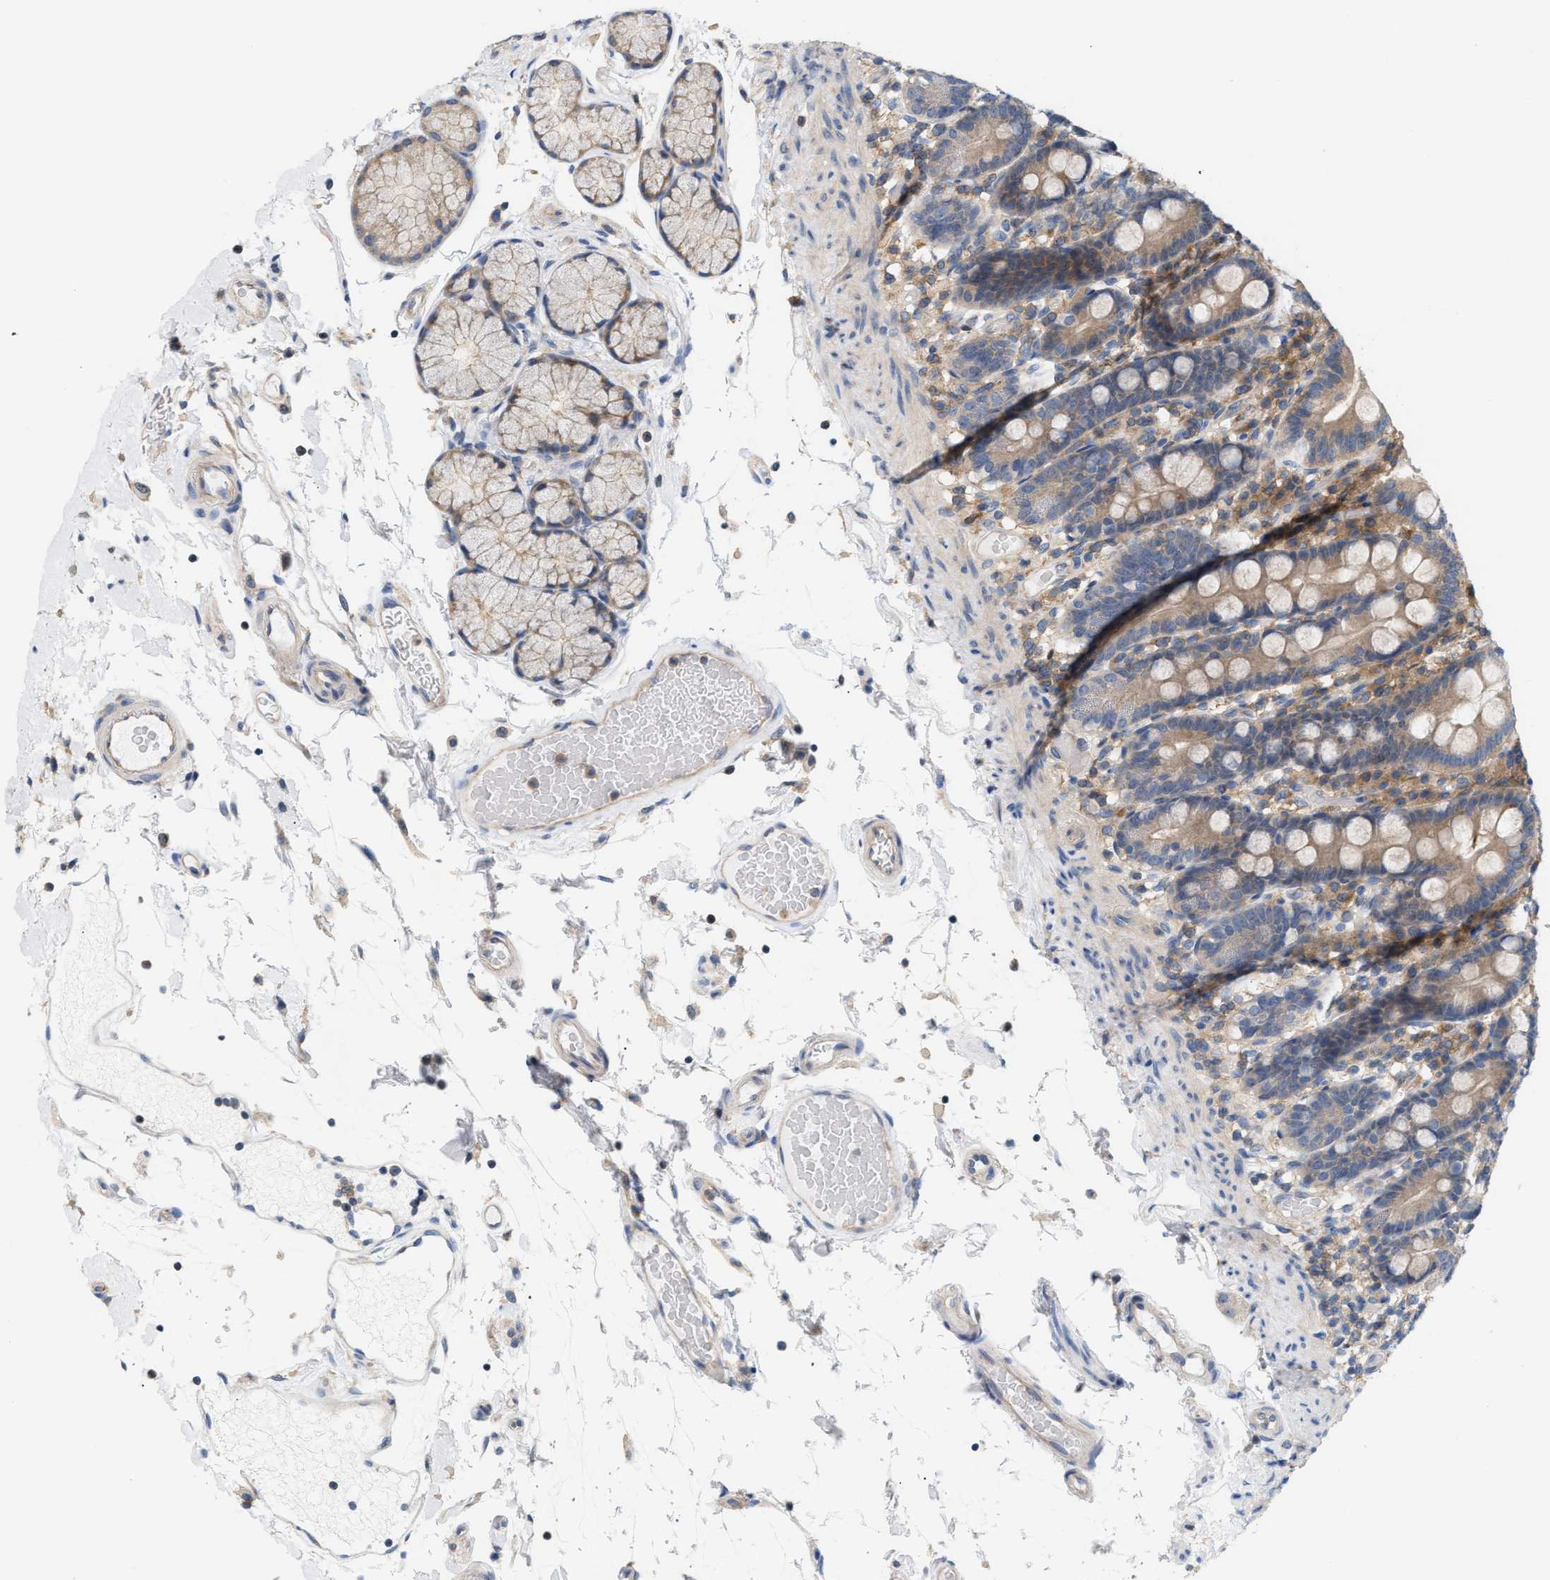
{"staining": {"intensity": "moderate", "quantity": ">75%", "location": "cytoplasmic/membranous"}, "tissue": "duodenum", "cell_type": "Glandular cells", "image_type": "normal", "snomed": [{"axis": "morphology", "description": "Normal tissue, NOS"}, {"axis": "topography", "description": "Small intestine, NOS"}], "caption": "IHC (DAB (3,3'-diaminobenzidine)) staining of unremarkable human duodenum reveals moderate cytoplasmic/membranous protein staining in about >75% of glandular cells.", "gene": "DBNL", "patient": {"sex": "female", "age": 71}}